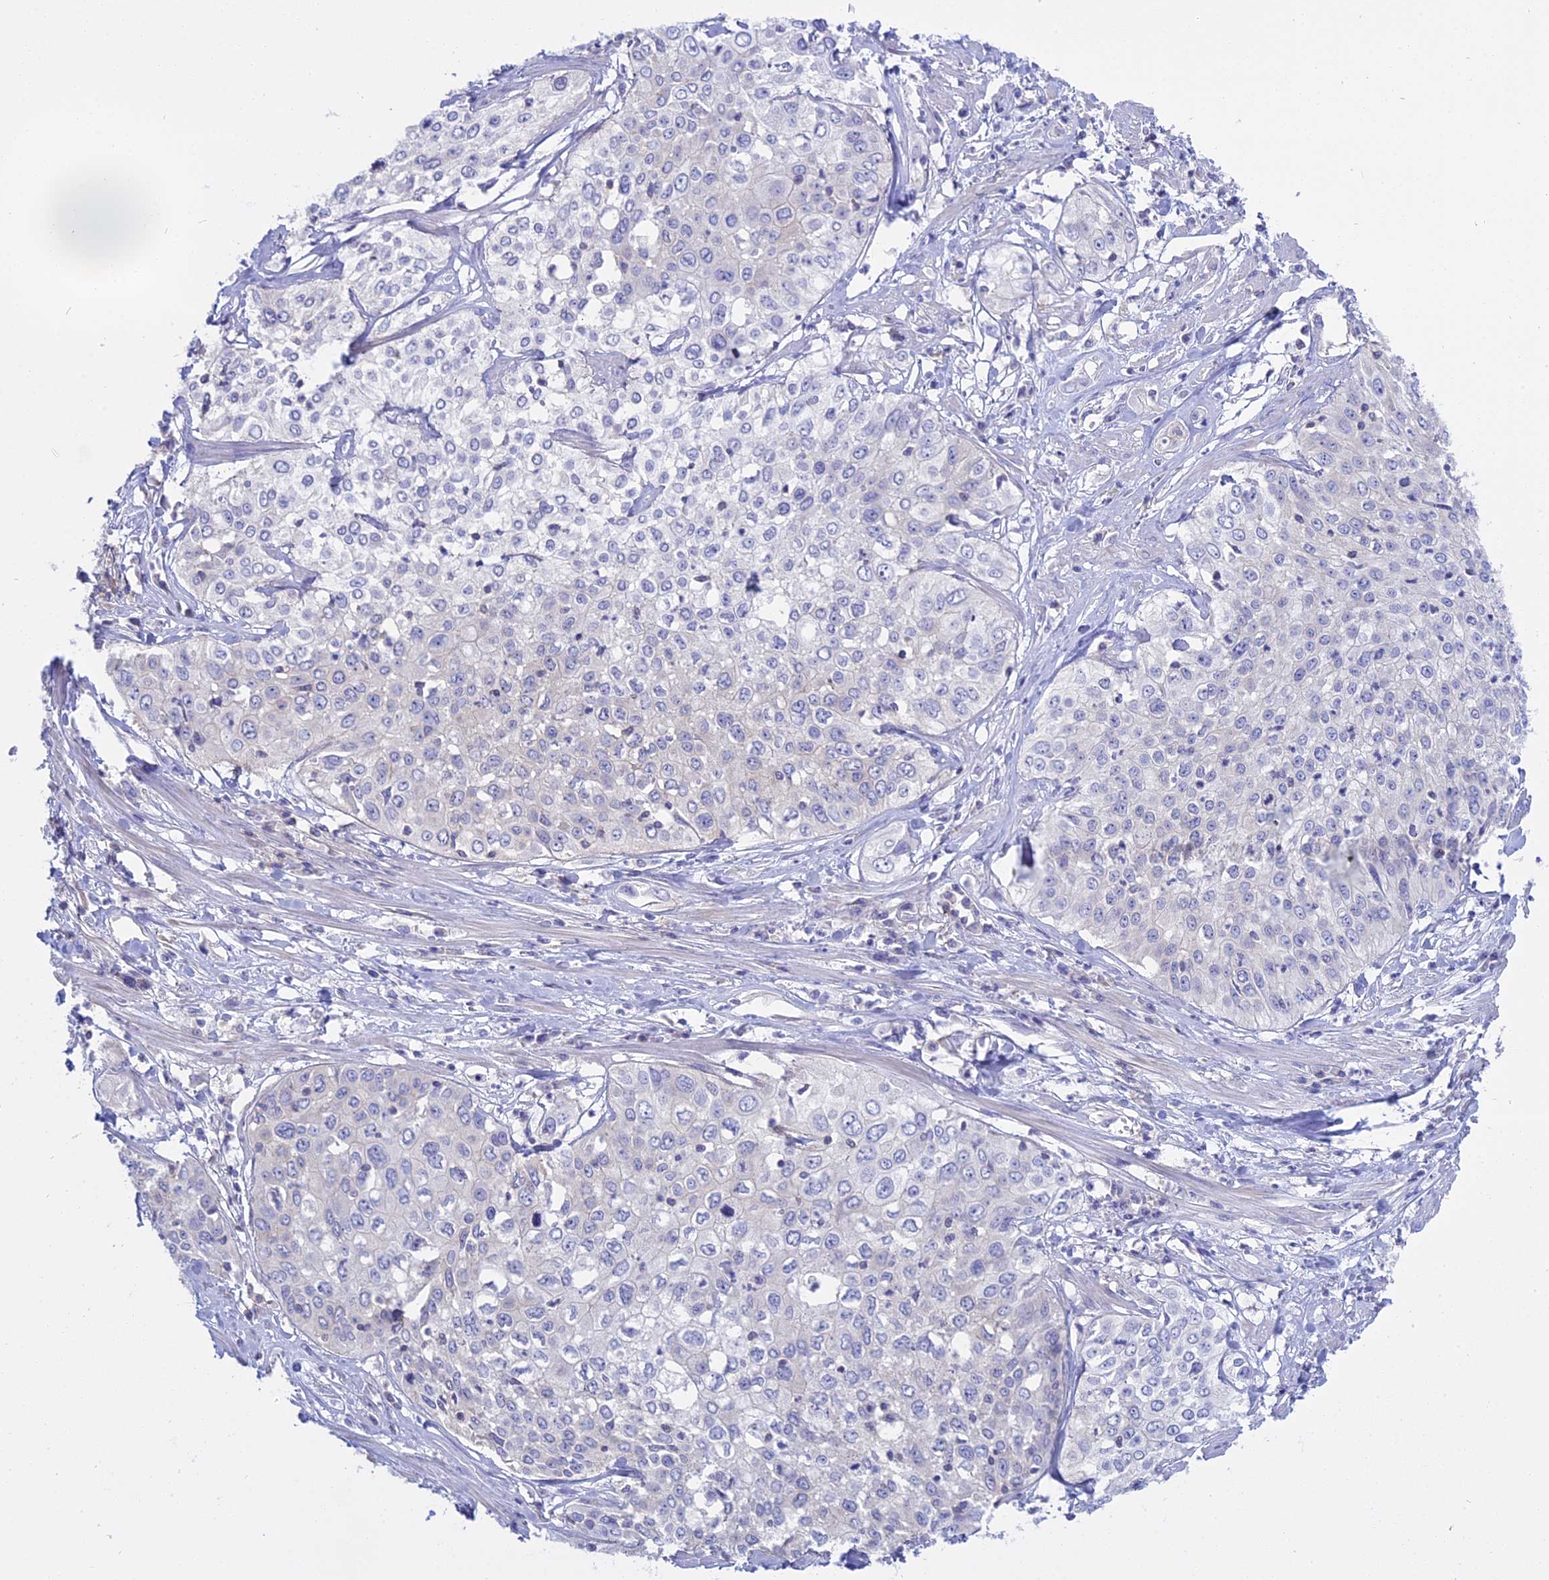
{"staining": {"intensity": "negative", "quantity": "none", "location": "none"}, "tissue": "cervical cancer", "cell_type": "Tumor cells", "image_type": "cancer", "snomed": [{"axis": "morphology", "description": "Squamous cell carcinoma, NOS"}, {"axis": "topography", "description": "Cervix"}], "caption": "IHC image of neoplastic tissue: cervical cancer (squamous cell carcinoma) stained with DAB displays no significant protein staining in tumor cells.", "gene": "AHCYL1", "patient": {"sex": "female", "age": 31}}